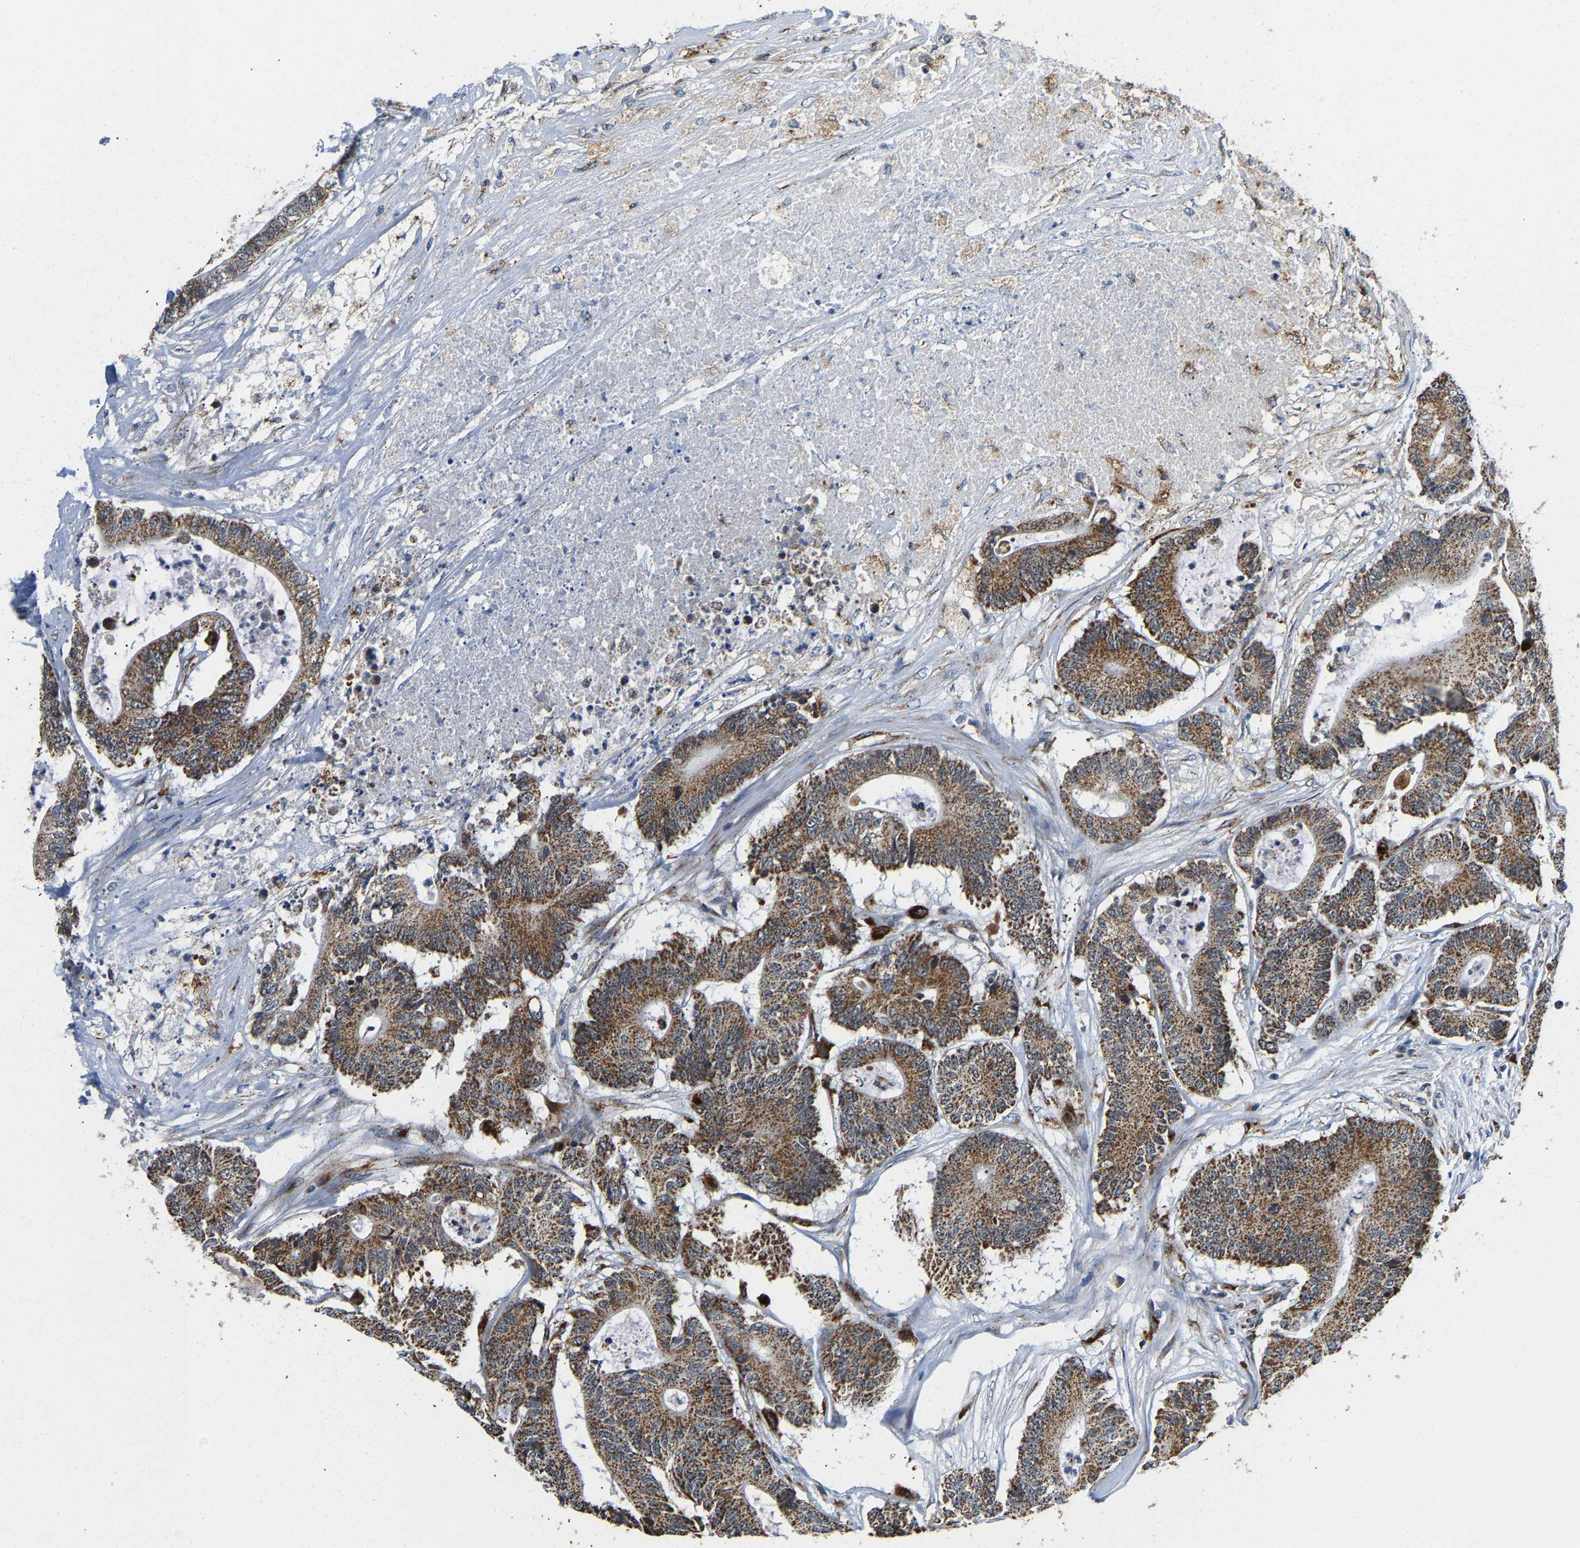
{"staining": {"intensity": "moderate", "quantity": ">75%", "location": "cytoplasmic/membranous"}, "tissue": "colorectal cancer", "cell_type": "Tumor cells", "image_type": "cancer", "snomed": [{"axis": "morphology", "description": "Adenocarcinoma, NOS"}, {"axis": "topography", "description": "Colon"}], "caption": "Immunohistochemical staining of colorectal cancer (adenocarcinoma) demonstrates medium levels of moderate cytoplasmic/membranous expression in about >75% of tumor cells.", "gene": "GIMAP7", "patient": {"sex": "female", "age": 84}}